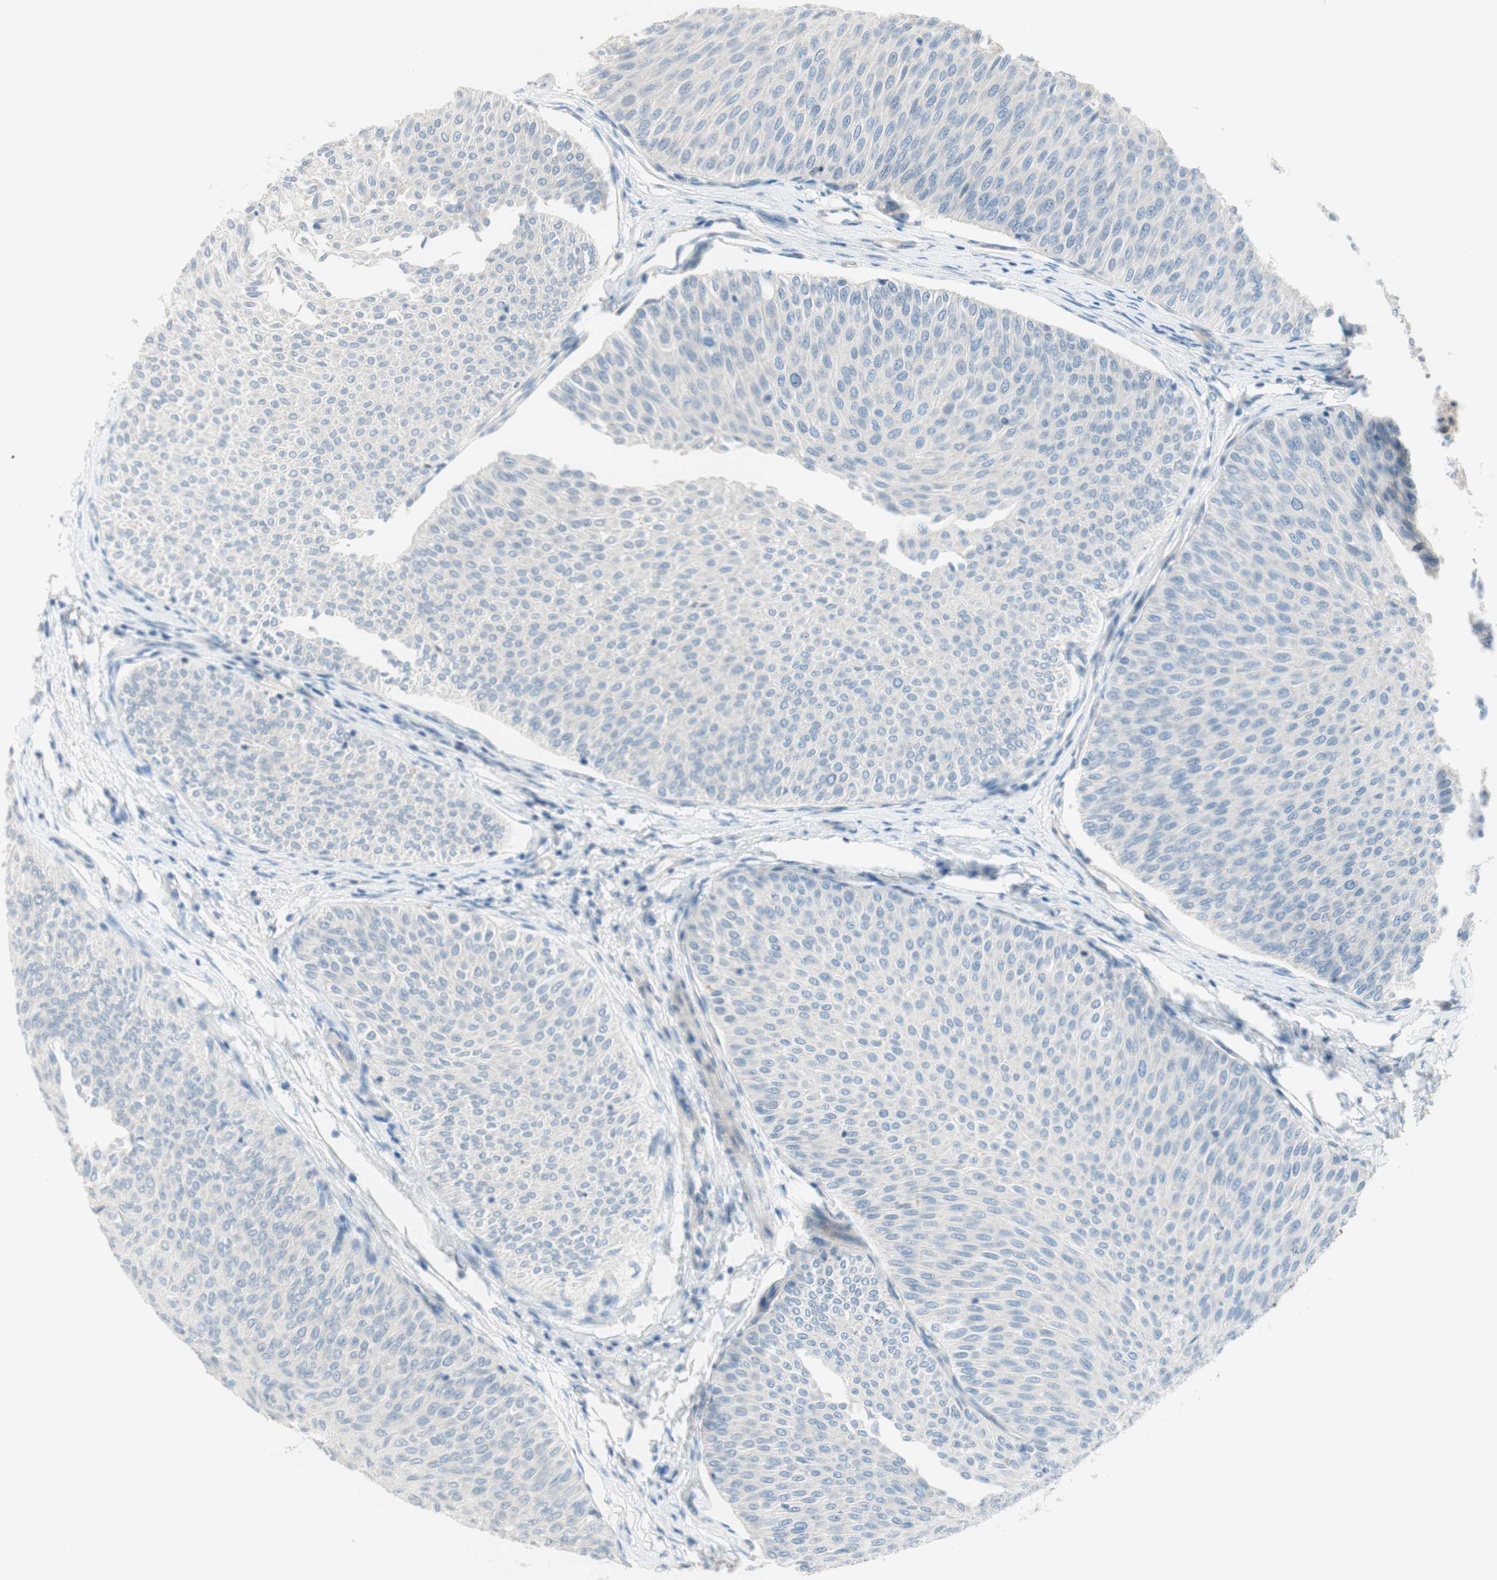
{"staining": {"intensity": "negative", "quantity": "none", "location": "none"}, "tissue": "urothelial cancer", "cell_type": "Tumor cells", "image_type": "cancer", "snomed": [{"axis": "morphology", "description": "Urothelial carcinoma, Low grade"}, {"axis": "topography", "description": "Urinary bladder"}], "caption": "DAB immunohistochemical staining of human urothelial cancer demonstrates no significant expression in tumor cells.", "gene": "JPH1", "patient": {"sex": "male", "age": 78}}